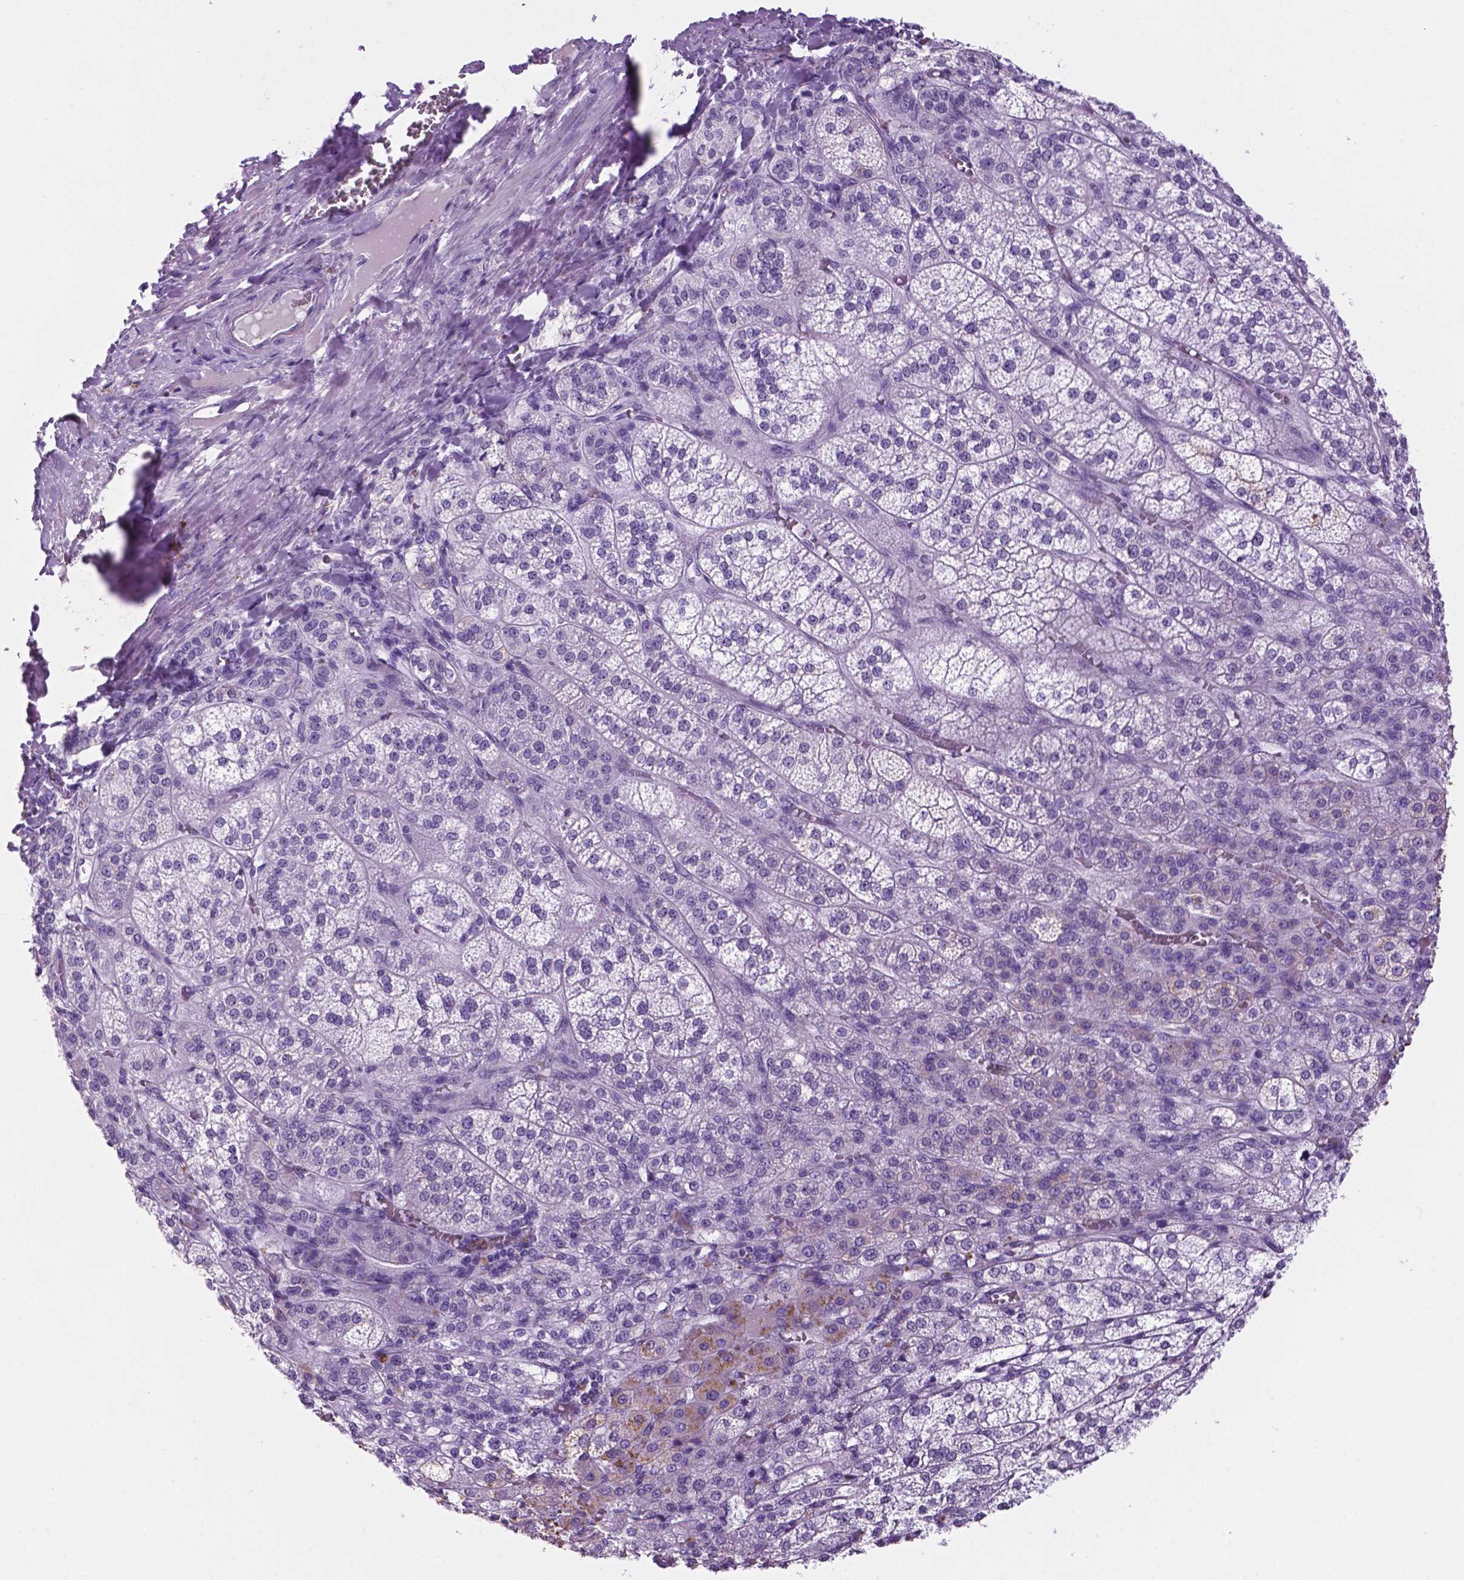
{"staining": {"intensity": "weak", "quantity": "<25%", "location": "nuclear"}, "tissue": "adrenal gland", "cell_type": "Glandular cells", "image_type": "normal", "snomed": [{"axis": "morphology", "description": "Normal tissue, NOS"}, {"axis": "topography", "description": "Adrenal gland"}], "caption": "The micrograph shows no significant staining in glandular cells of adrenal gland. (Brightfield microscopy of DAB immunohistochemistry (IHC) at high magnification).", "gene": "C18orf21", "patient": {"sex": "female", "age": 60}}